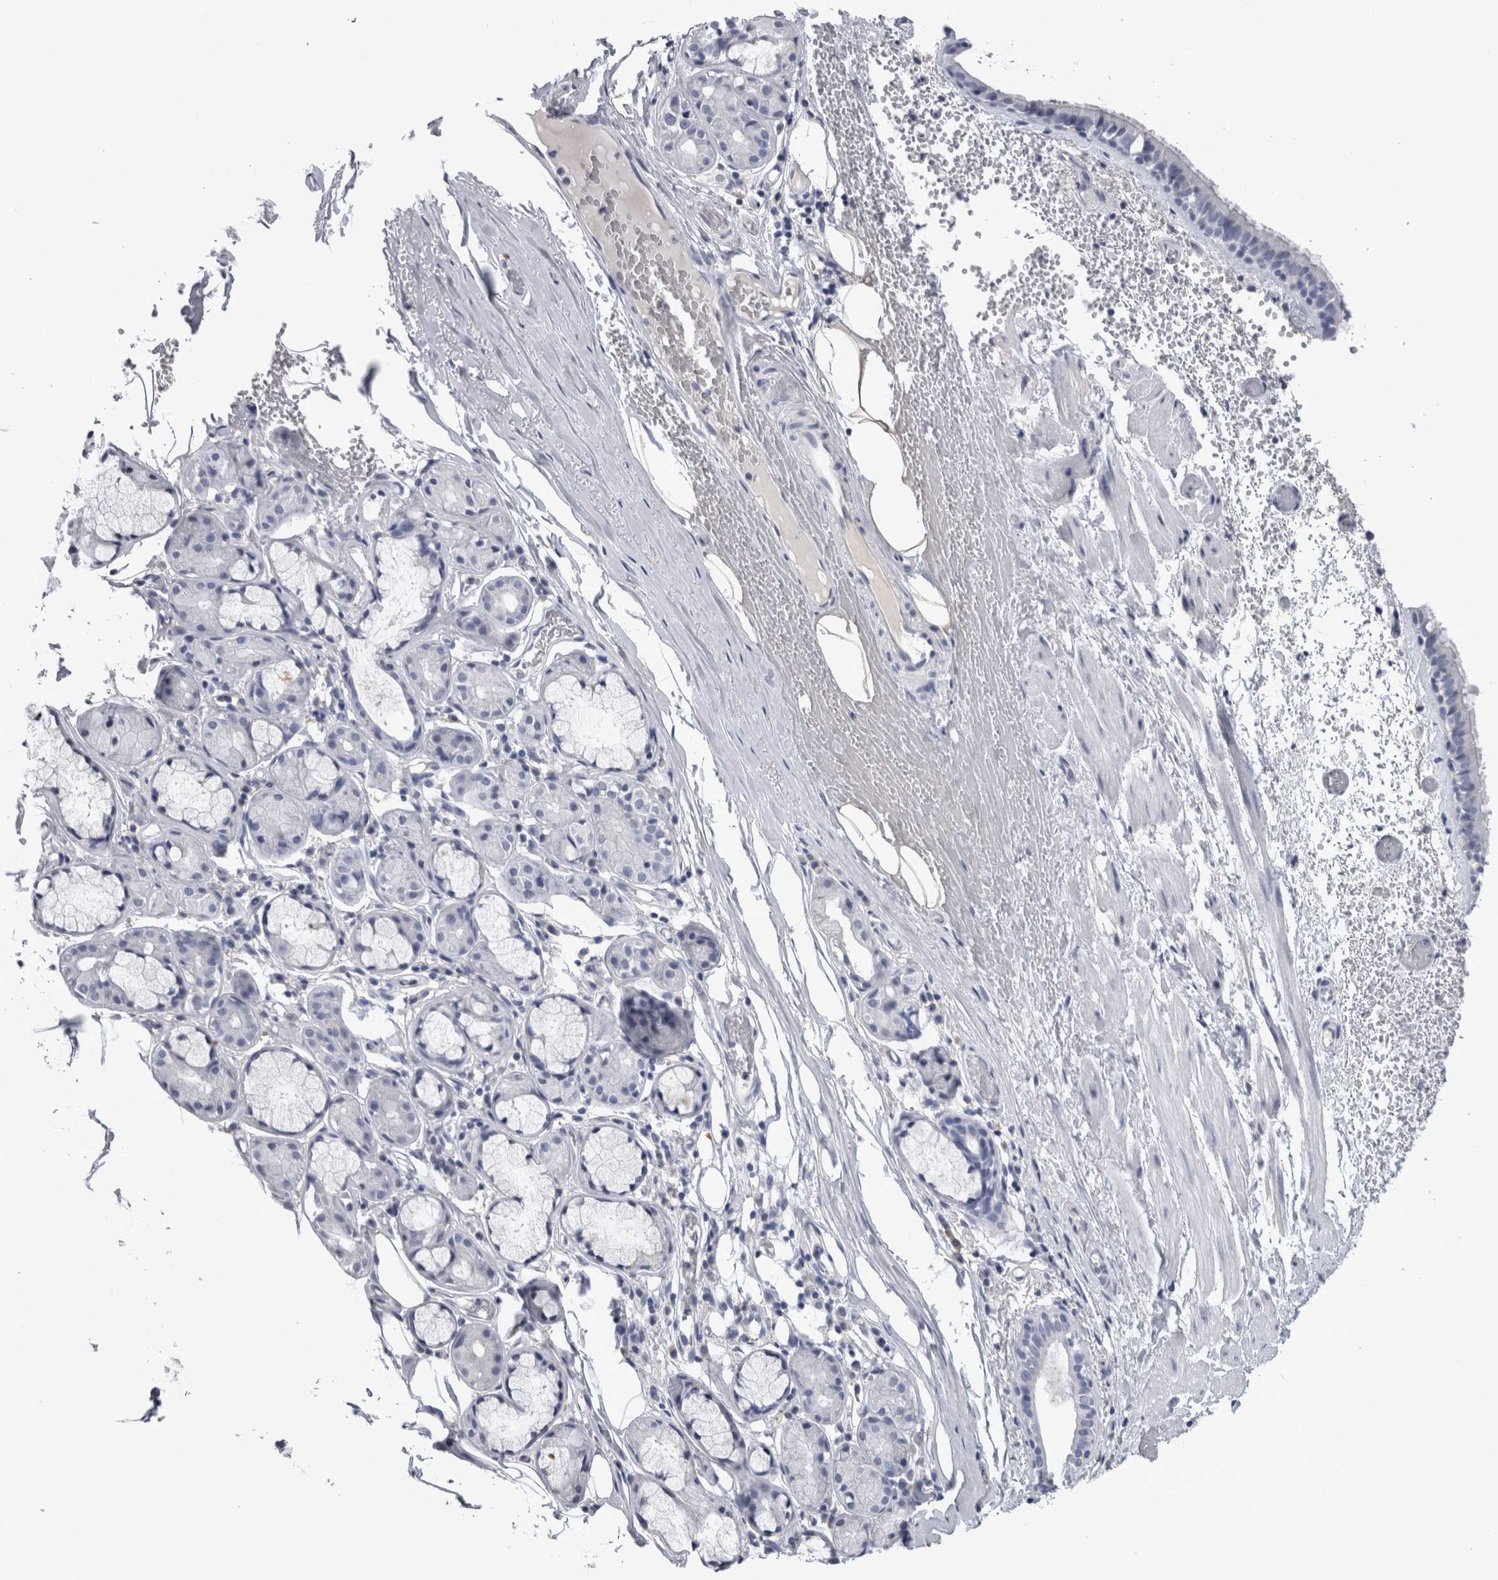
{"staining": {"intensity": "negative", "quantity": "none", "location": "none"}, "tissue": "bronchus", "cell_type": "Respiratory epithelial cells", "image_type": "normal", "snomed": [{"axis": "morphology", "description": "Normal tissue, NOS"}, {"axis": "topography", "description": "Bronchus"}, {"axis": "topography", "description": "Lung"}], "caption": "Unremarkable bronchus was stained to show a protein in brown. There is no significant positivity in respiratory epithelial cells. The staining was performed using DAB (3,3'-diaminobenzidine) to visualize the protein expression in brown, while the nuclei were stained in blue with hematoxylin (Magnification: 20x).", "gene": "PAX5", "patient": {"sex": "male", "age": 56}}